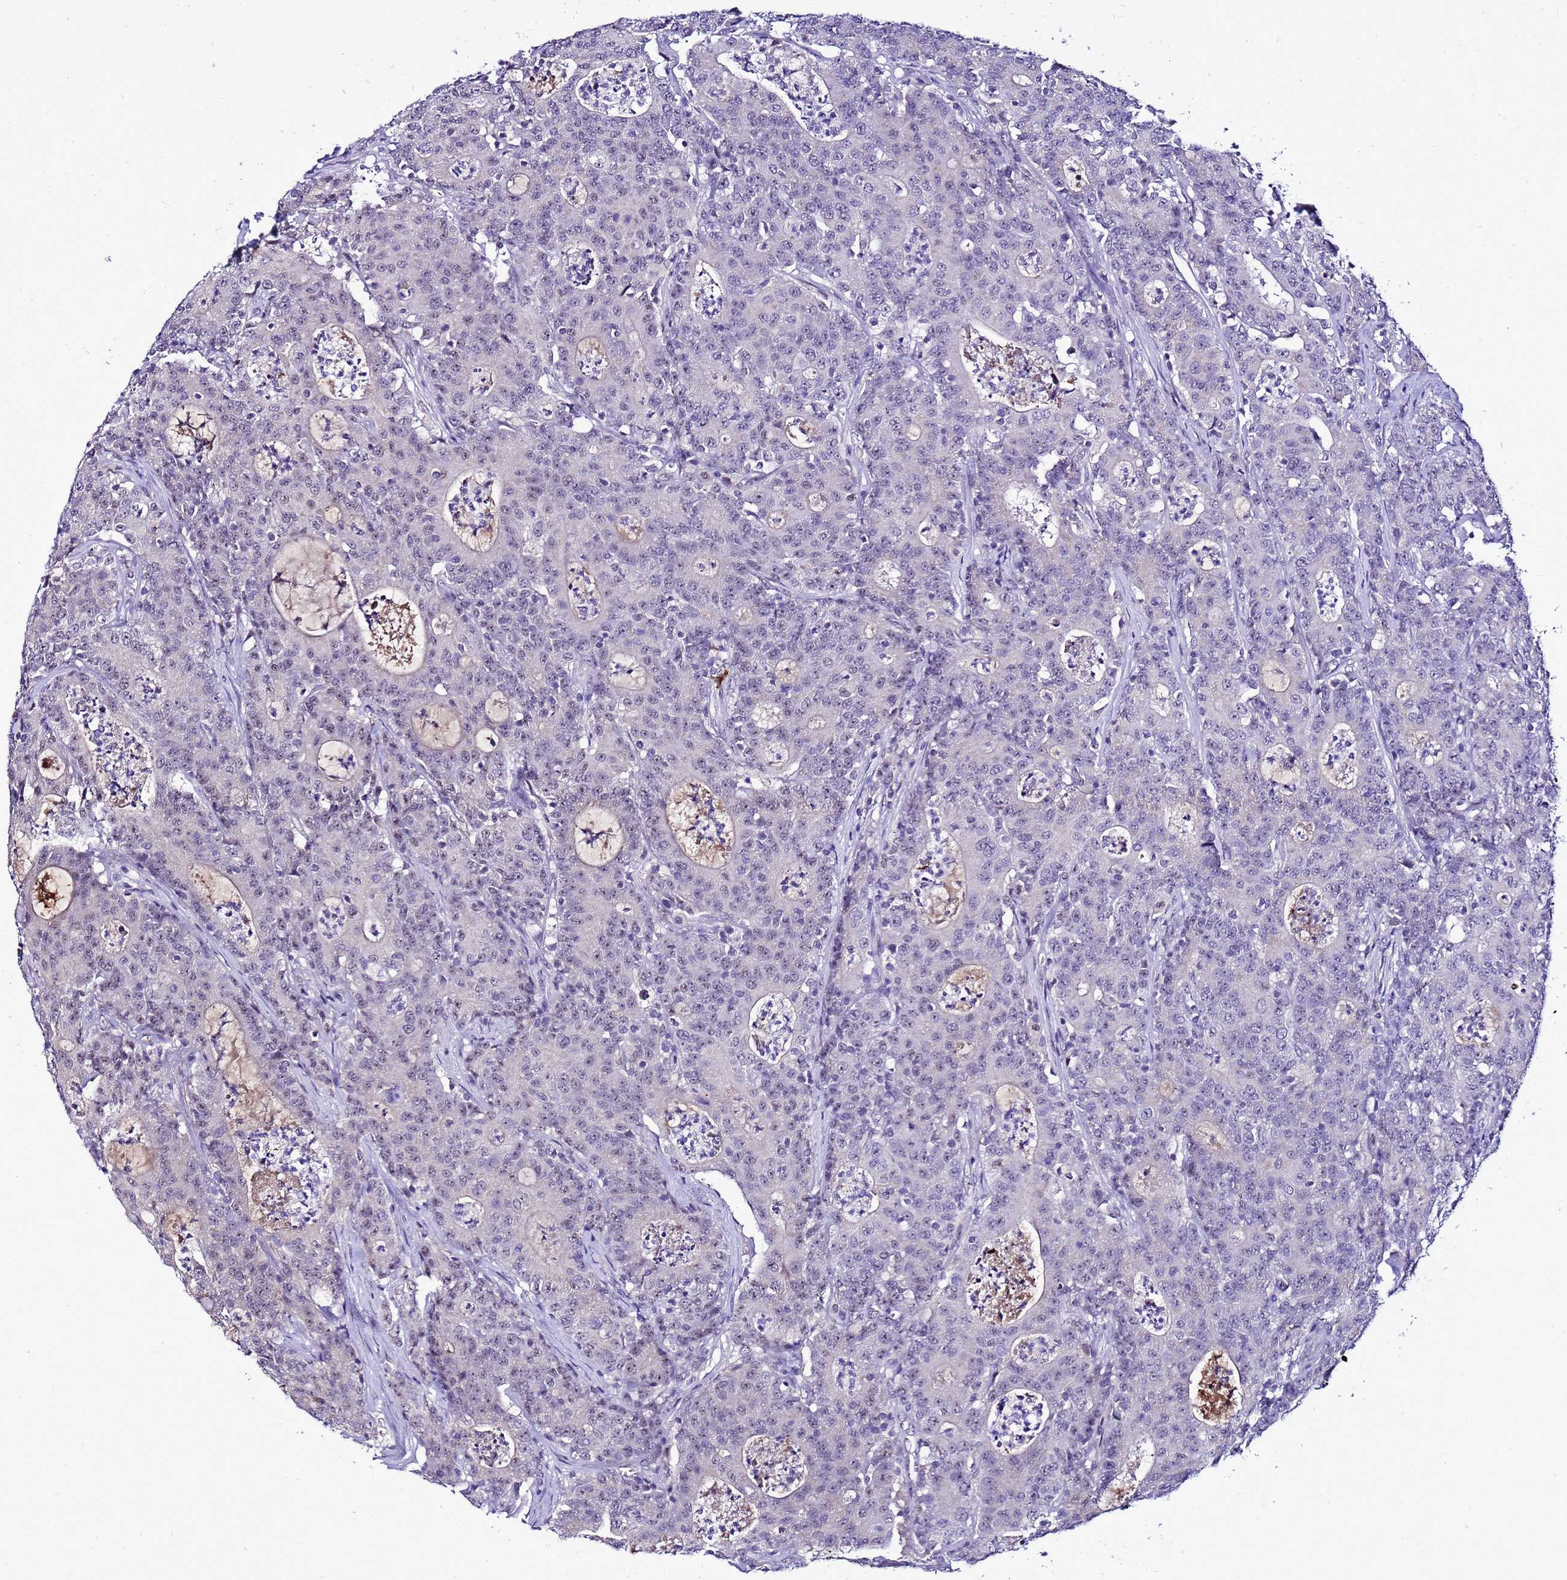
{"staining": {"intensity": "negative", "quantity": "none", "location": "none"}, "tissue": "colorectal cancer", "cell_type": "Tumor cells", "image_type": "cancer", "snomed": [{"axis": "morphology", "description": "Adenocarcinoma, NOS"}, {"axis": "topography", "description": "Colon"}], "caption": "Tumor cells are negative for protein expression in human colorectal adenocarcinoma.", "gene": "C19orf47", "patient": {"sex": "male", "age": 83}}